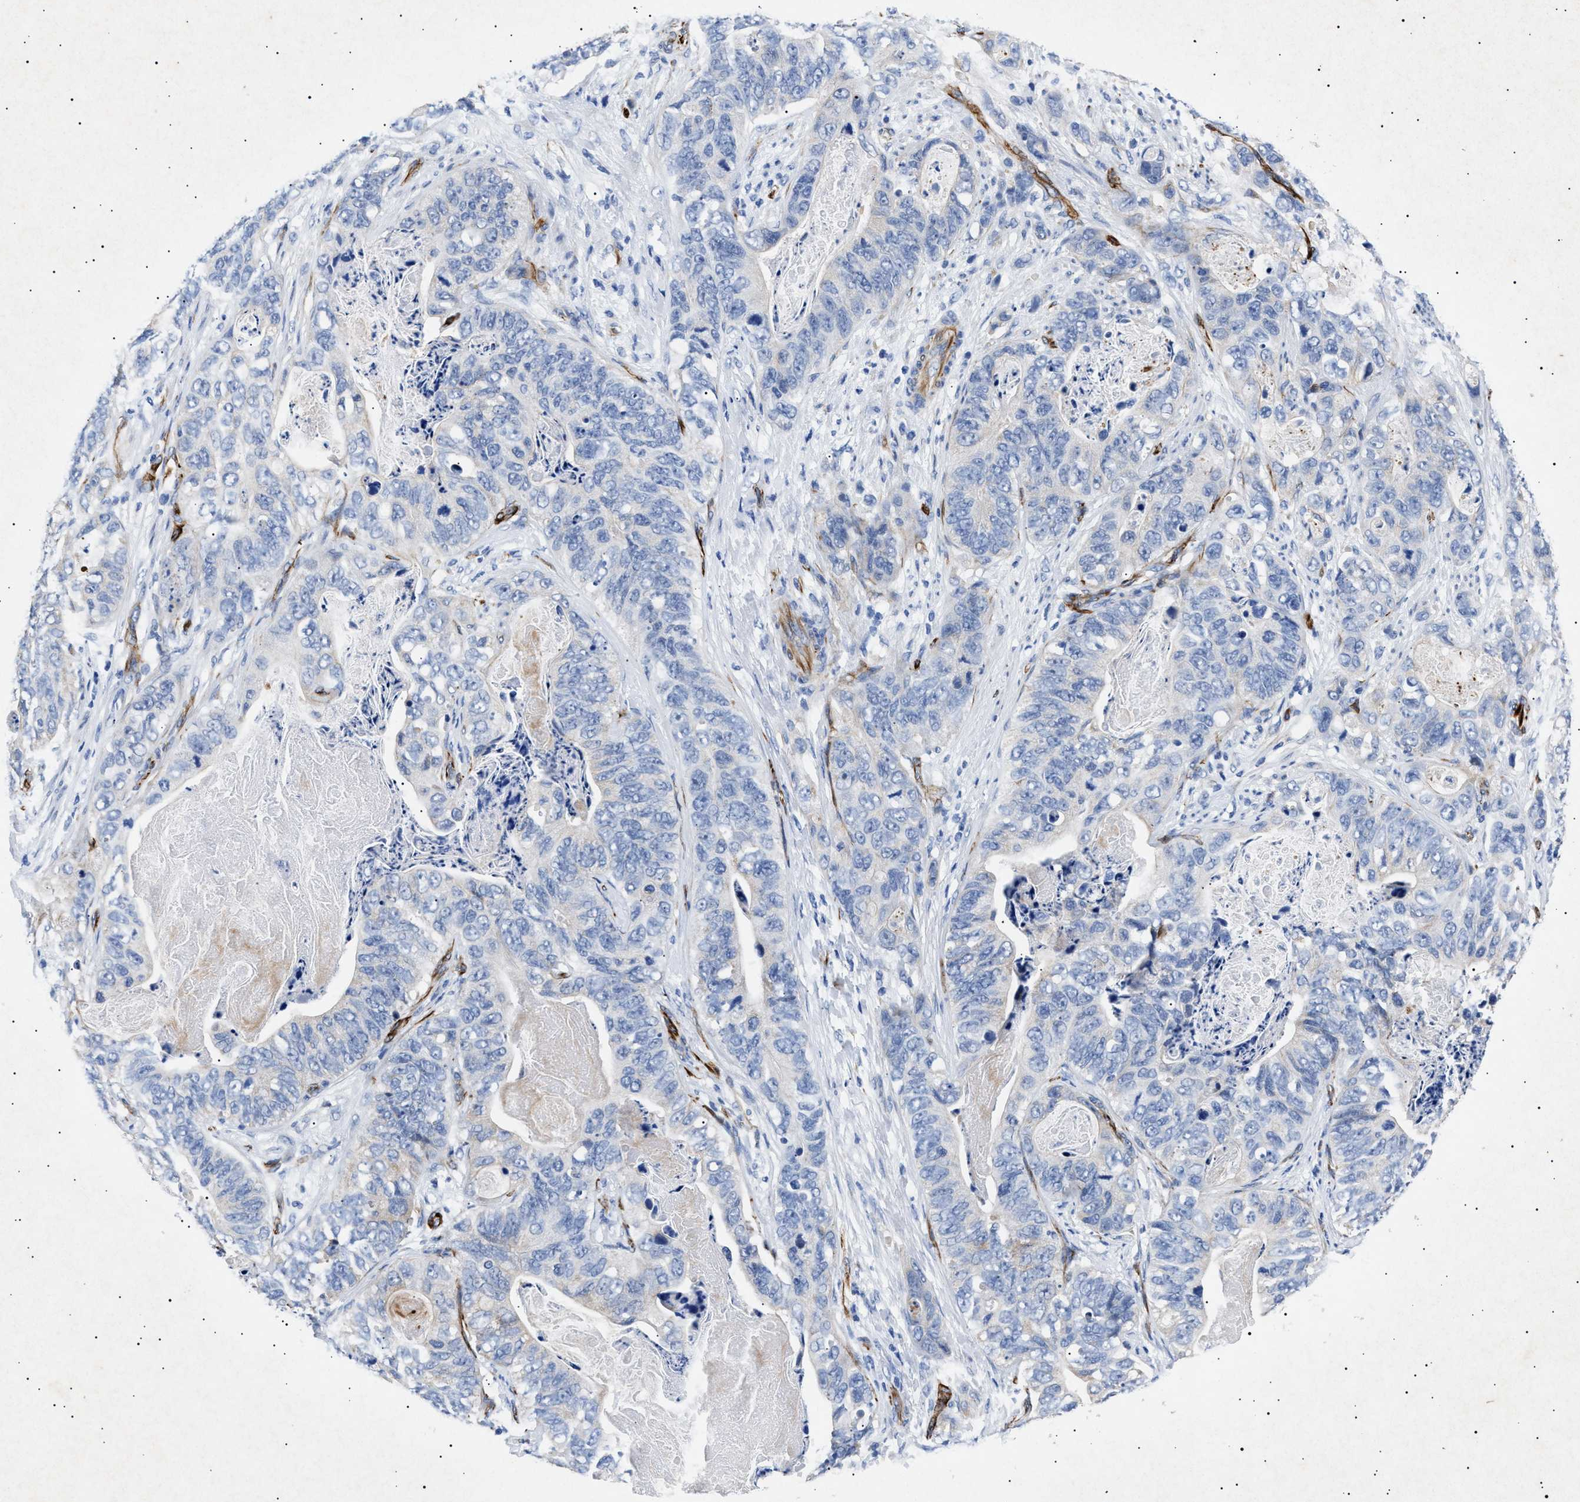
{"staining": {"intensity": "negative", "quantity": "none", "location": "none"}, "tissue": "stomach cancer", "cell_type": "Tumor cells", "image_type": "cancer", "snomed": [{"axis": "morphology", "description": "Adenocarcinoma, NOS"}, {"axis": "topography", "description": "Stomach"}], "caption": "High power microscopy photomicrograph of an IHC micrograph of adenocarcinoma (stomach), revealing no significant staining in tumor cells.", "gene": "OLFML2A", "patient": {"sex": "female", "age": 89}}